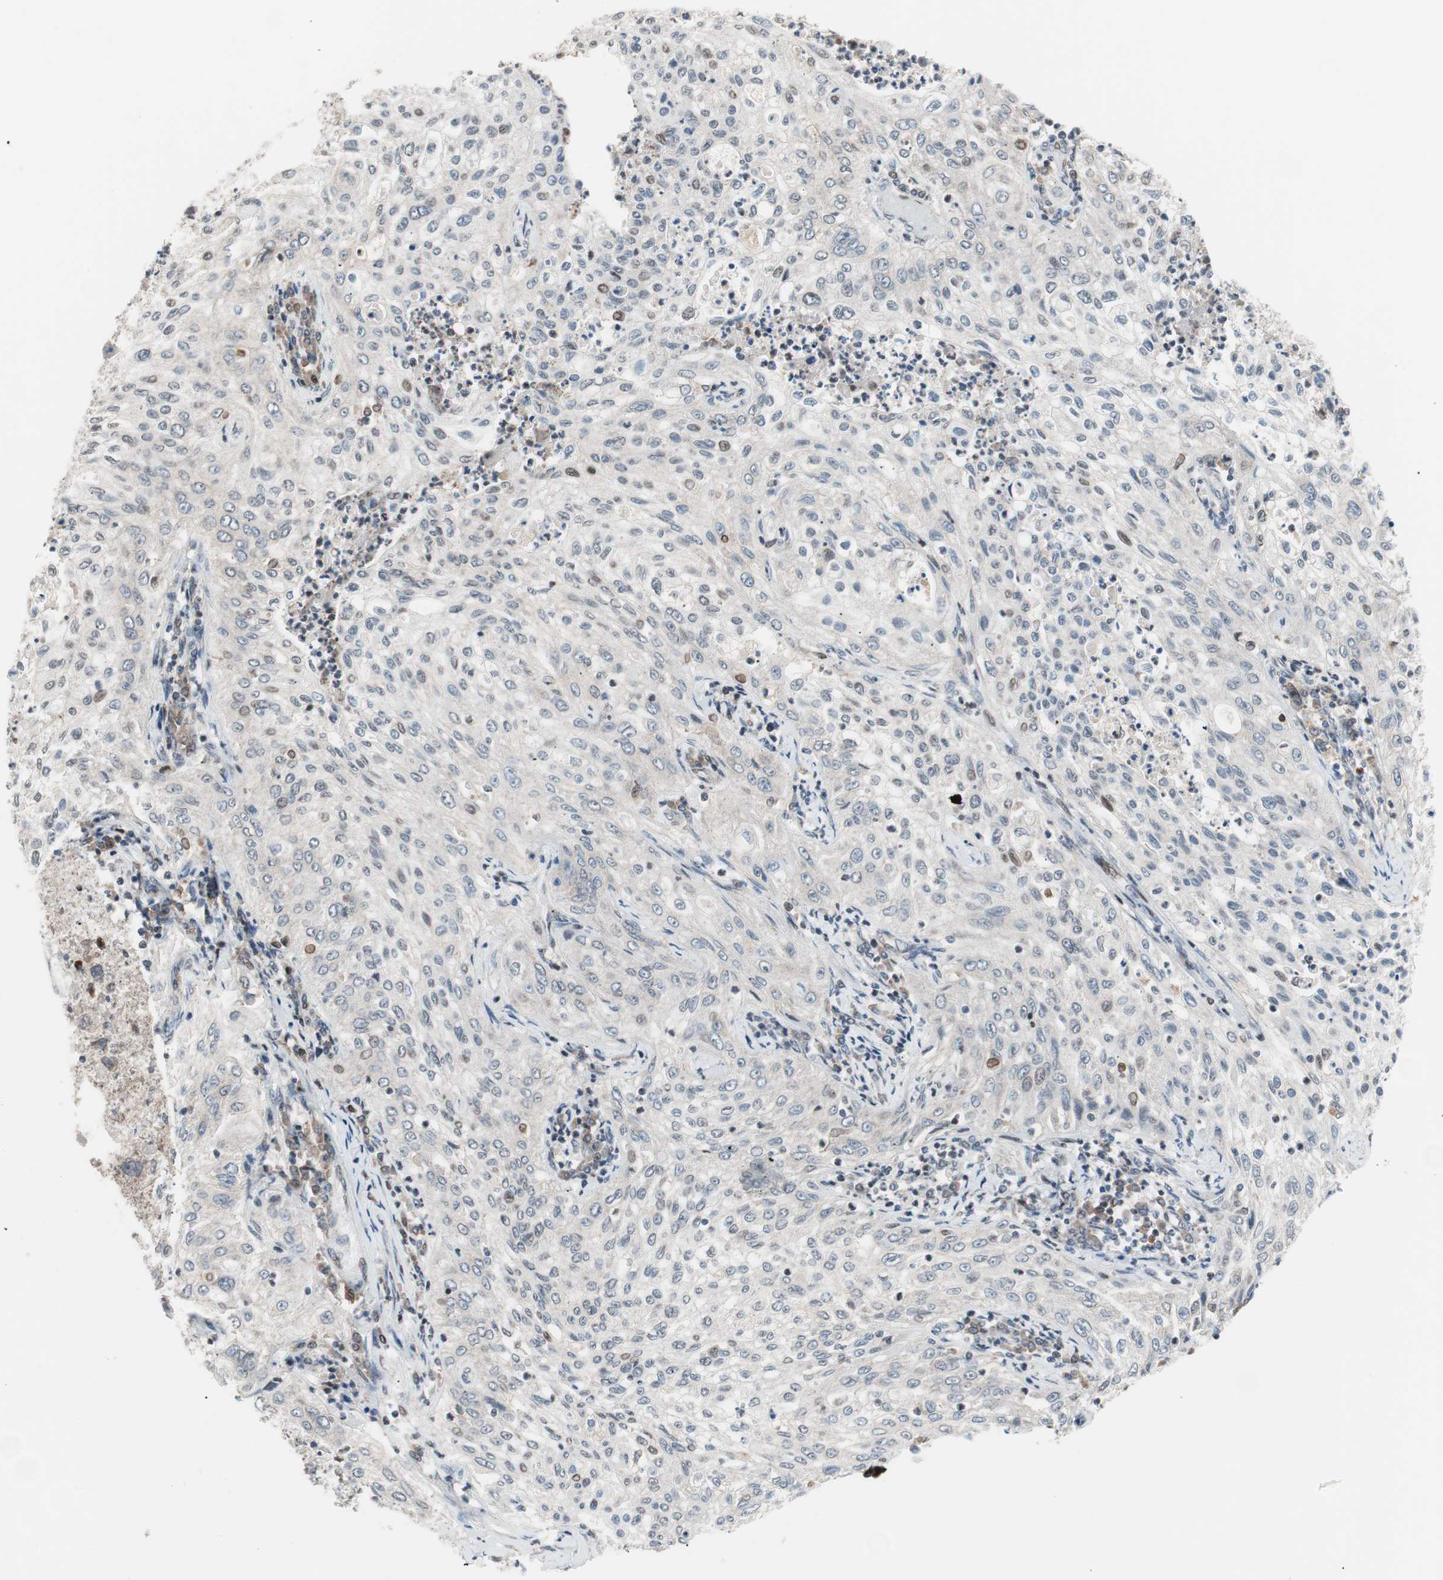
{"staining": {"intensity": "weak", "quantity": "<25%", "location": "cytoplasmic/membranous"}, "tissue": "lung cancer", "cell_type": "Tumor cells", "image_type": "cancer", "snomed": [{"axis": "morphology", "description": "Inflammation, NOS"}, {"axis": "morphology", "description": "Squamous cell carcinoma, NOS"}, {"axis": "topography", "description": "Lymph node"}, {"axis": "topography", "description": "Soft tissue"}, {"axis": "topography", "description": "Lung"}], "caption": "A high-resolution photomicrograph shows immunohistochemistry staining of lung cancer (squamous cell carcinoma), which shows no significant expression in tumor cells. Brightfield microscopy of IHC stained with DAB (3,3'-diaminobenzidine) (brown) and hematoxylin (blue), captured at high magnification.", "gene": "POLH", "patient": {"sex": "male", "age": 66}}